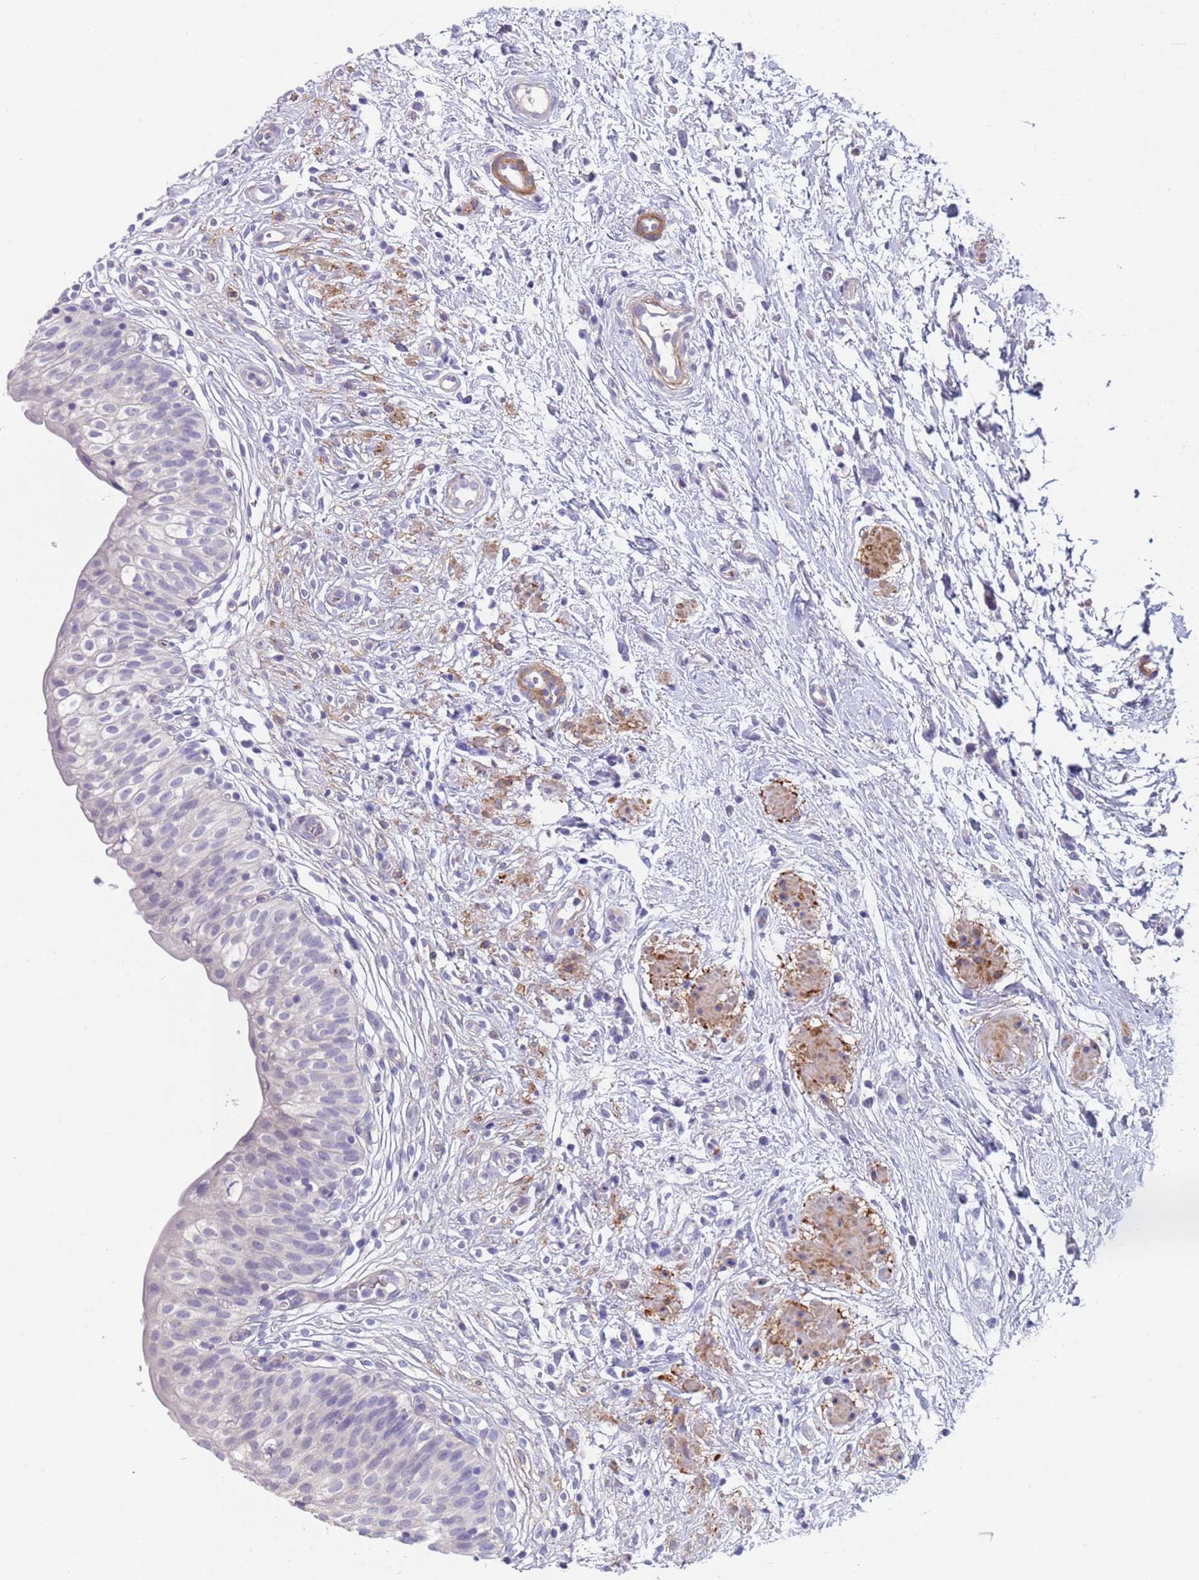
{"staining": {"intensity": "negative", "quantity": "none", "location": "none"}, "tissue": "urinary bladder", "cell_type": "Urothelial cells", "image_type": "normal", "snomed": [{"axis": "morphology", "description": "Normal tissue, NOS"}, {"axis": "topography", "description": "Urinary bladder"}], "caption": "Micrograph shows no significant protein positivity in urothelial cells of unremarkable urinary bladder. (DAB immunohistochemistry (IHC) with hematoxylin counter stain).", "gene": "KBTBD3", "patient": {"sex": "male", "age": 55}}